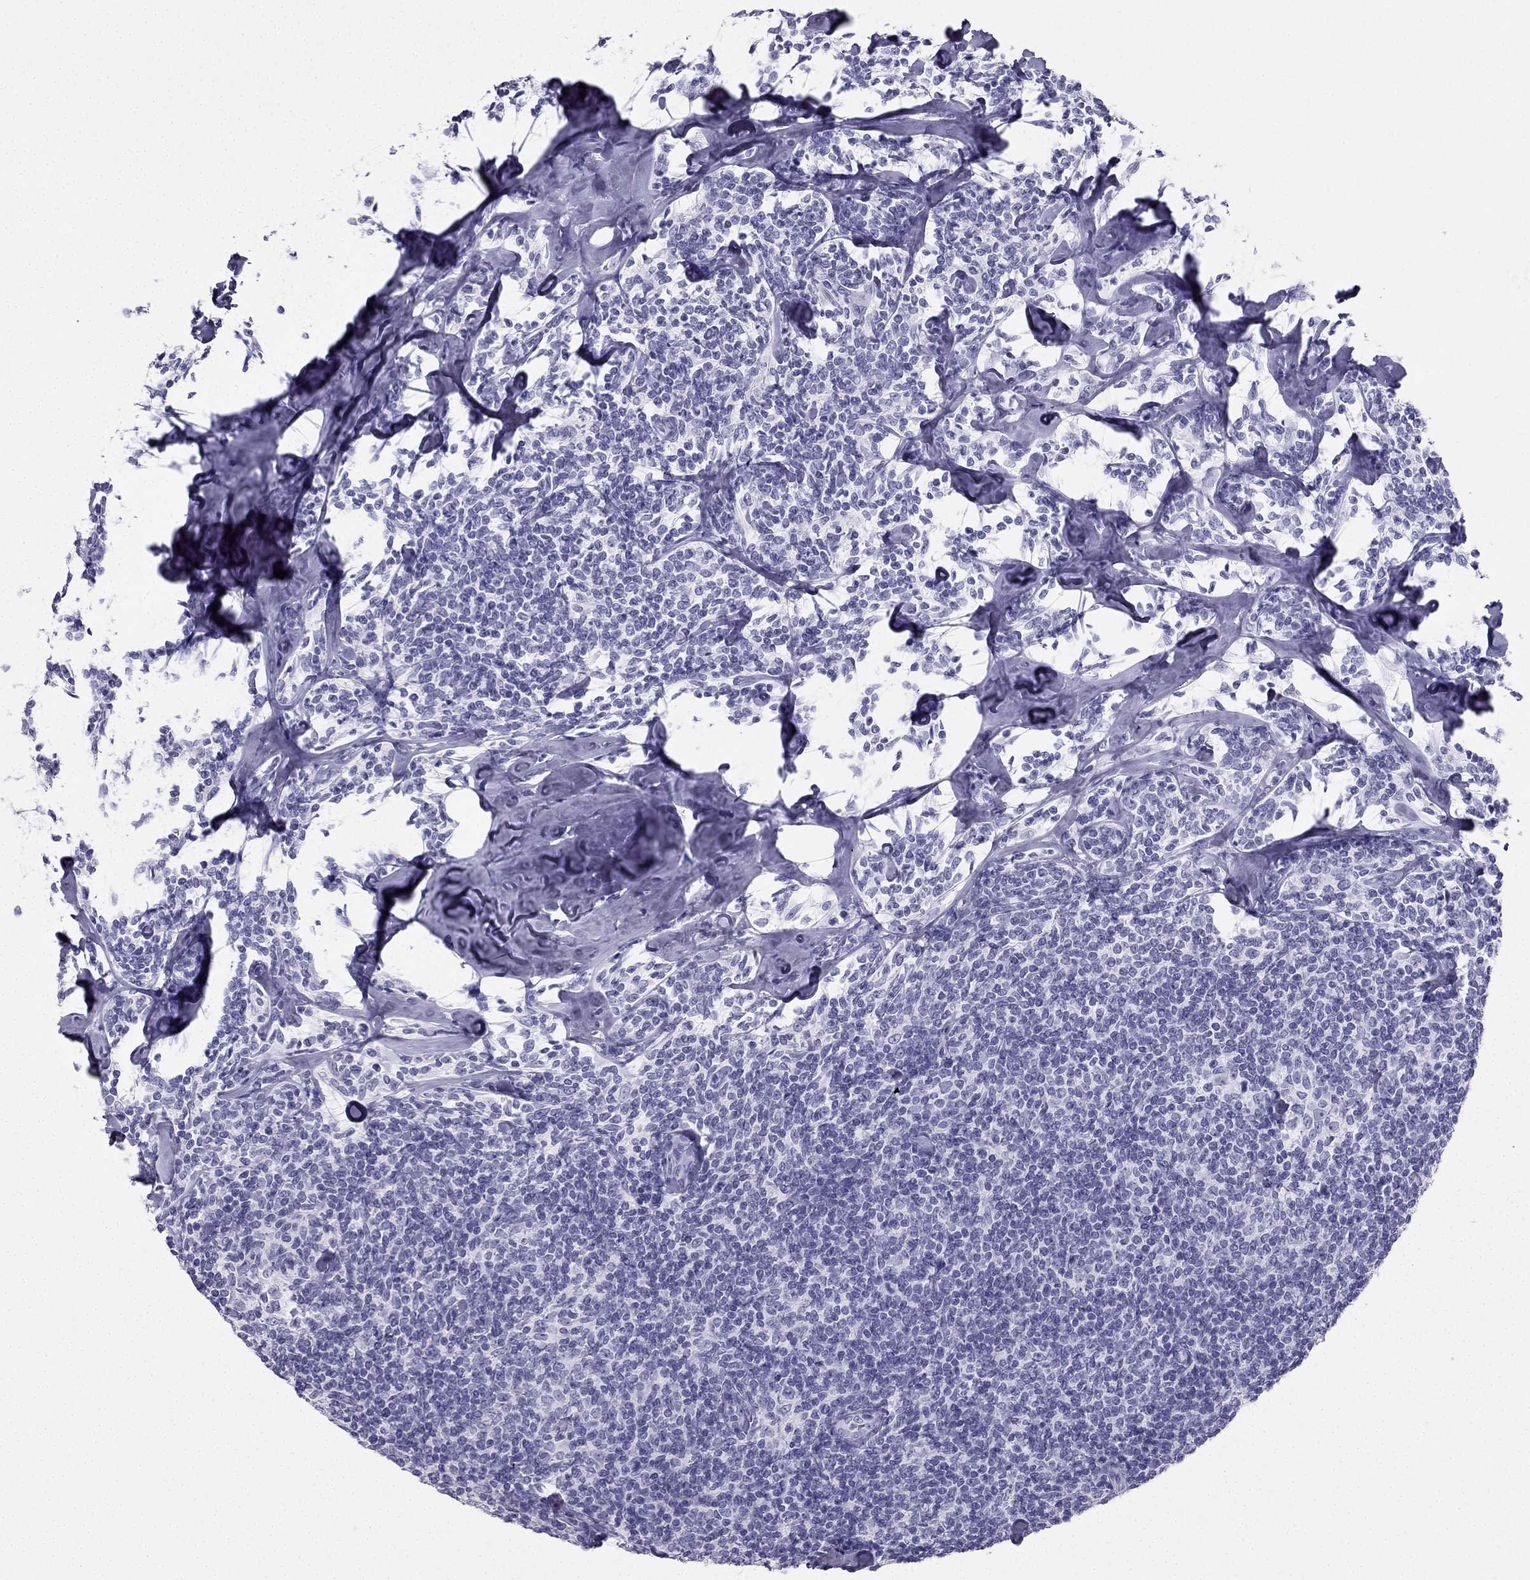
{"staining": {"intensity": "negative", "quantity": "none", "location": "none"}, "tissue": "lymphoma", "cell_type": "Tumor cells", "image_type": "cancer", "snomed": [{"axis": "morphology", "description": "Malignant lymphoma, non-Hodgkin's type, Low grade"}, {"axis": "topography", "description": "Lymph node"}], "caption": "The micrograph shows no staining of tumor cells in malignant lymphoma, non-Hodgkin's type (low-grade). (DAB (3,3'-diaminobenzidine) IHC with hematoxylin counter stain).", "gene": "TFF3", "patient": {"sex": "female", "age": 56}}